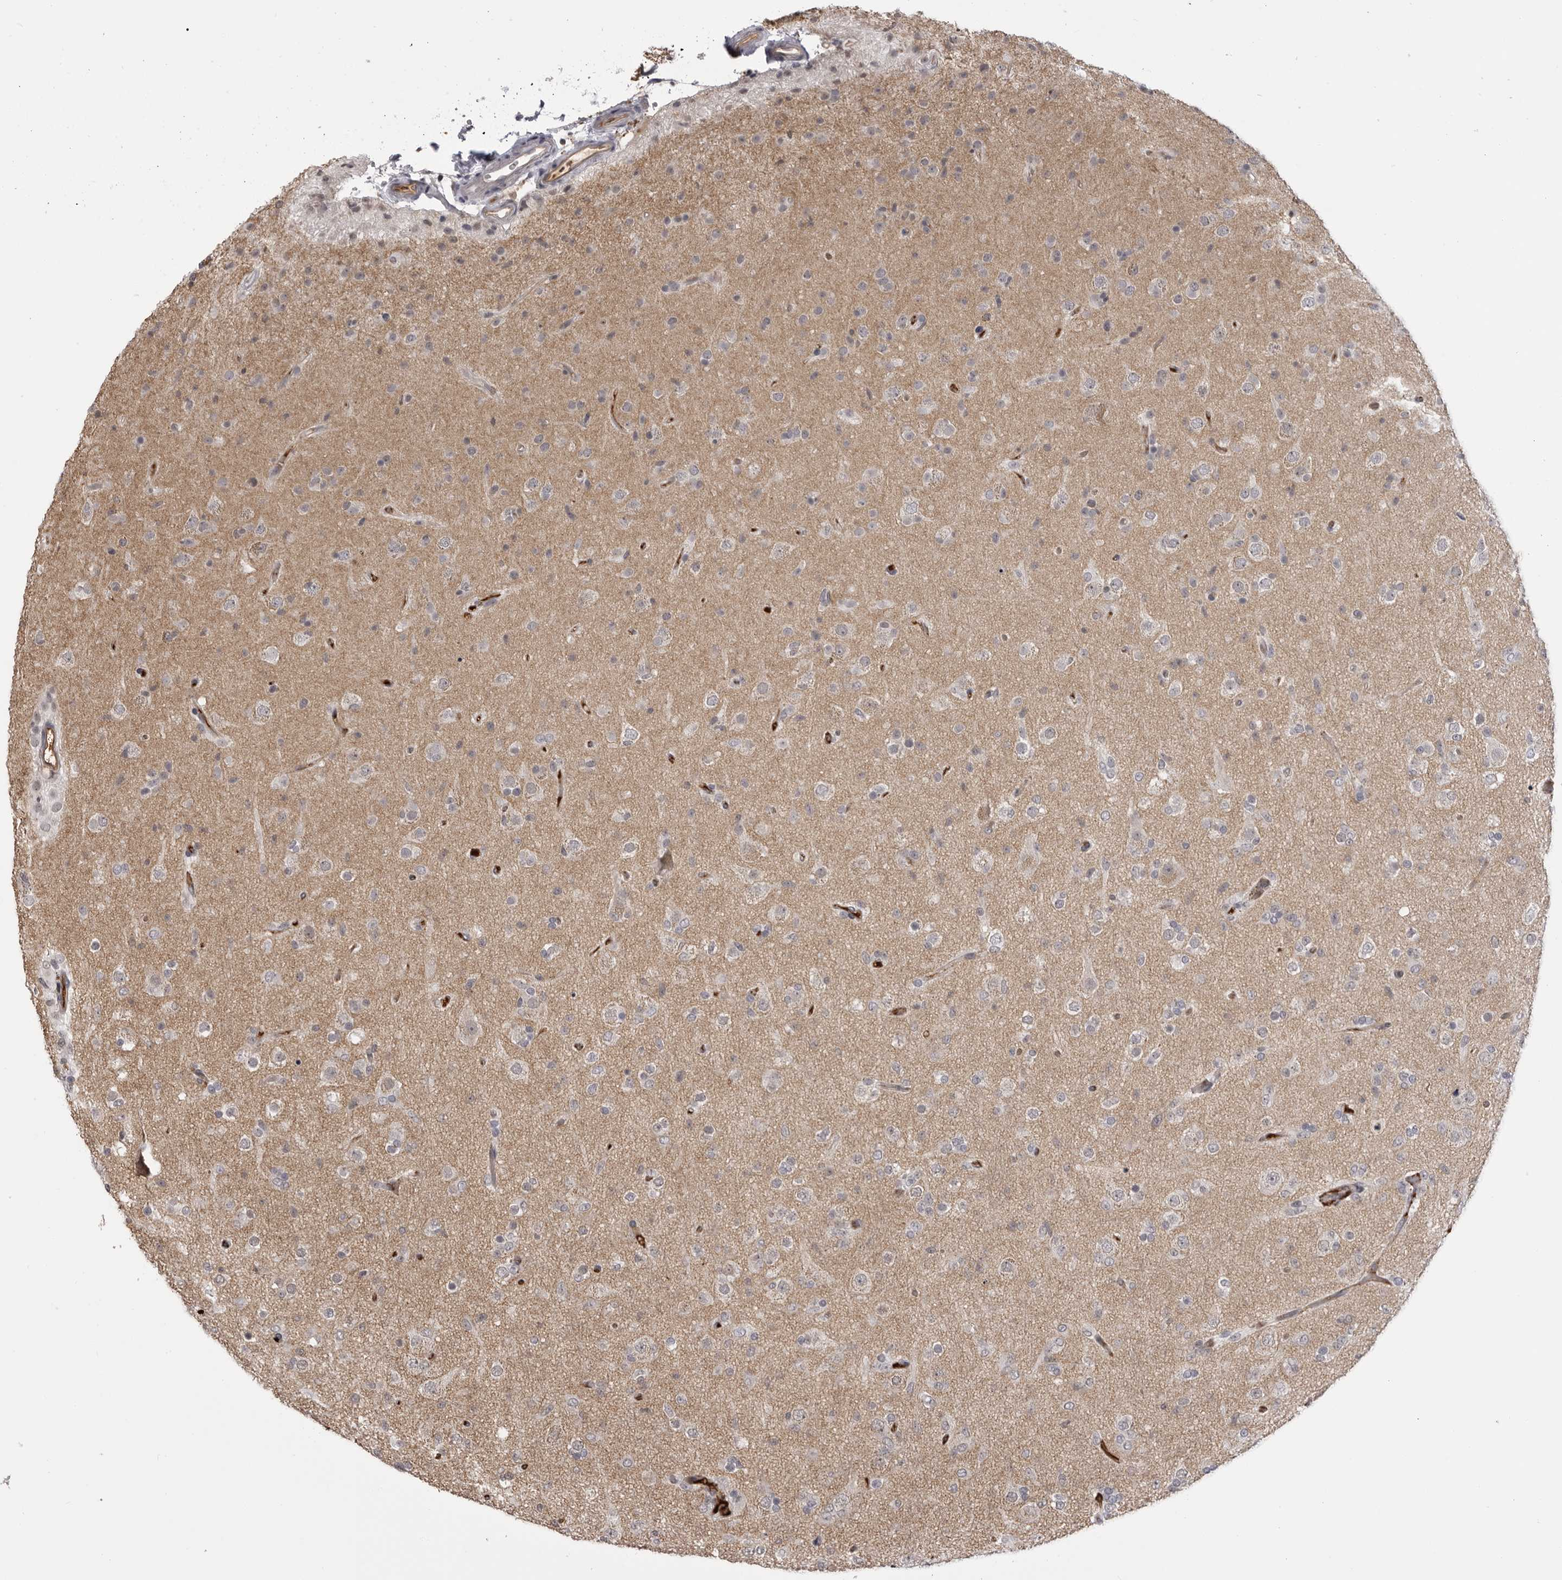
{"staining": {"intensity": "negative", "quantity": "none", "location": "none"}, "tissue": "glioma", "cell_type": "Tumor cells", "image_type": "cancer", "snomed": [{"axis": "morphology", "description": "Glioma, malignant, Low grade"}, {"axis": "topography", "description": "Brain"}], "caption": "Tumor cells show no significant protein staining in malignant low-grade glioma.", "gene": "PLEKHF2", "patient": {"sex": "male", "age": 65}}